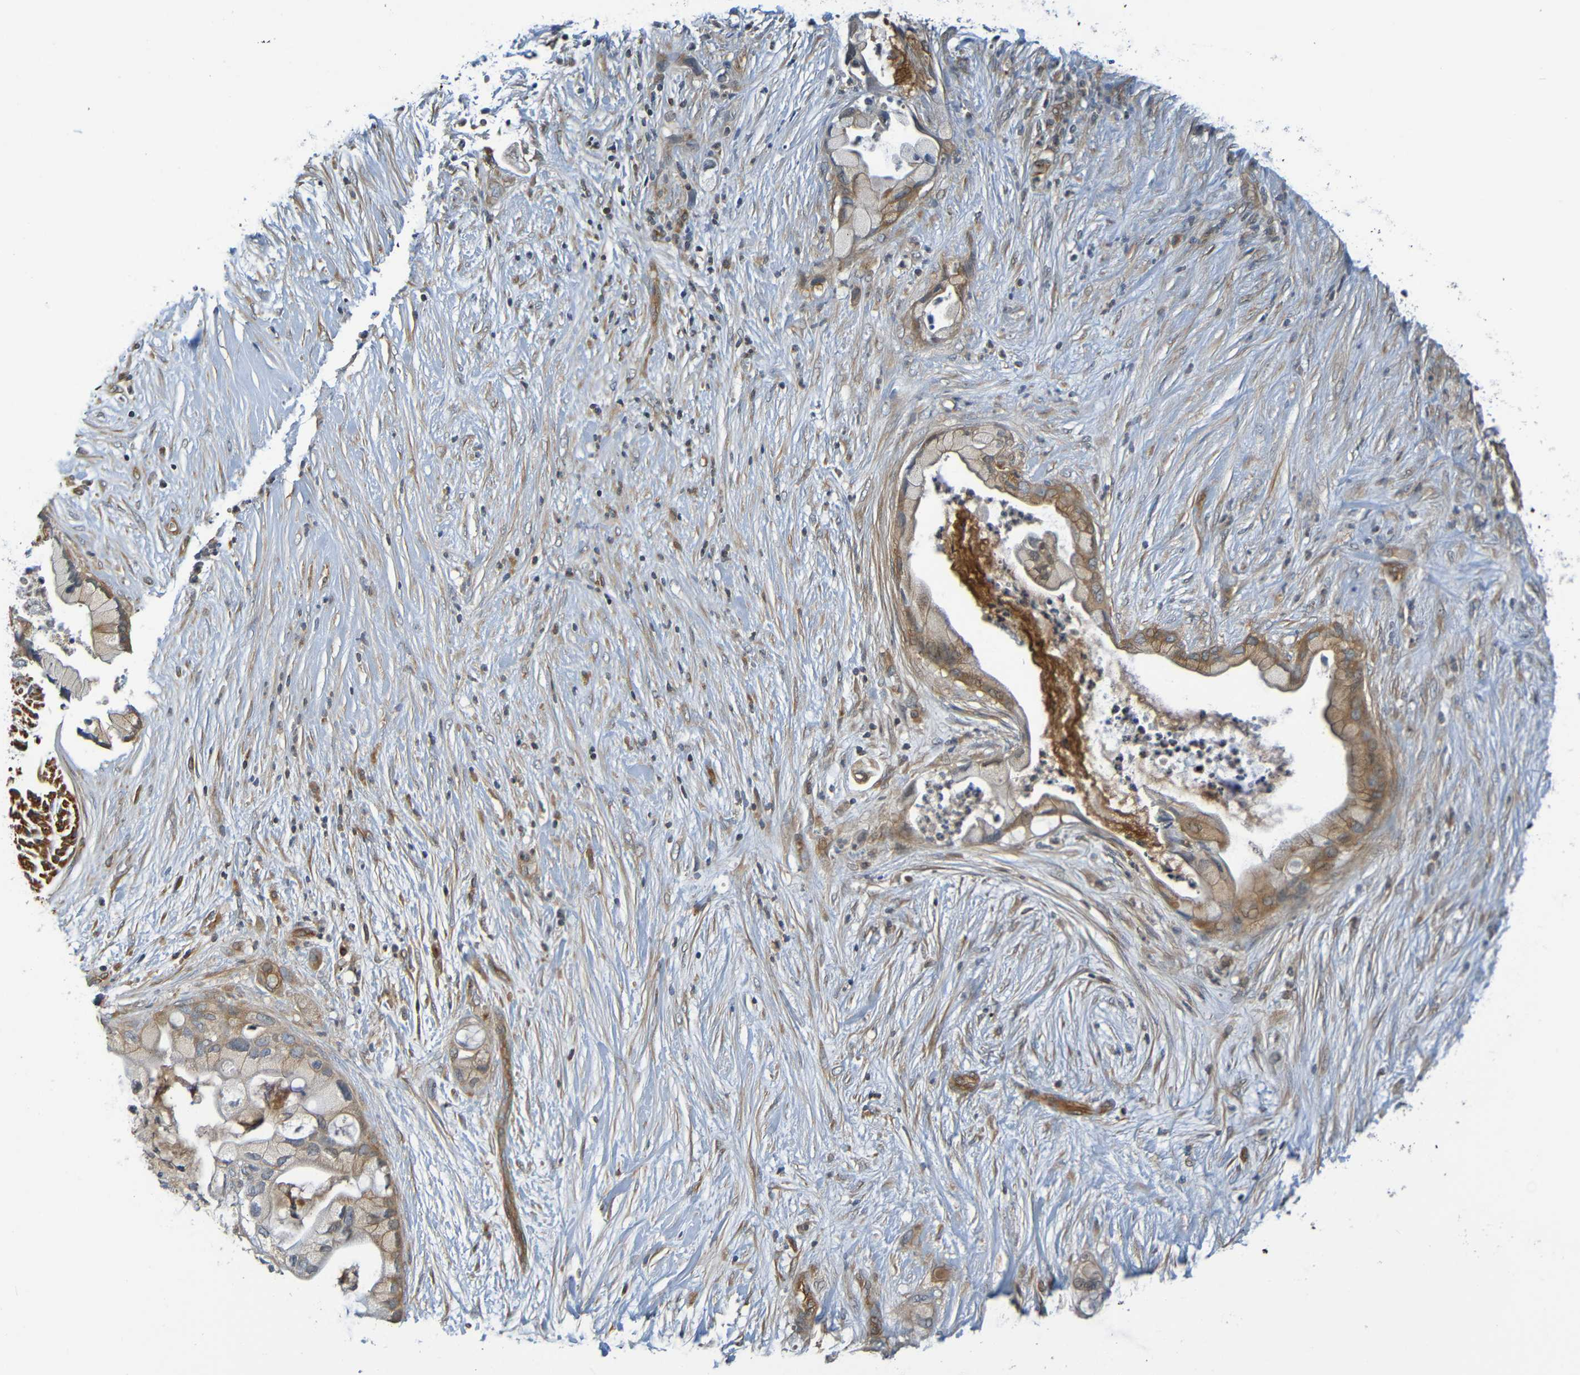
{"staining": {"intensity": "moderate", "quantity": ">75%", "location": "cytoplasmic/membranous"}, "tissue": "pancreatic cancer", "cell_type": "Tumor cells", "image_type": "cancer", "snomed": [{"axis": "morphology", "description": "Adenocarcinoma, NOS"}, {"axis": "topography", "description": "Pancreas"}], "caption": "Pancreatic cancer (adenocarcinoma) stained with DAB immunohistochemistry shows medium levels of moderate cytoplasmic/membranous expression in approximately >75% of tumor cells. (Brightfield microscopy of DAB IHC at high magnification).", "gene": "CYP4F2", "patient": {"sex": "female", "age": 59}}